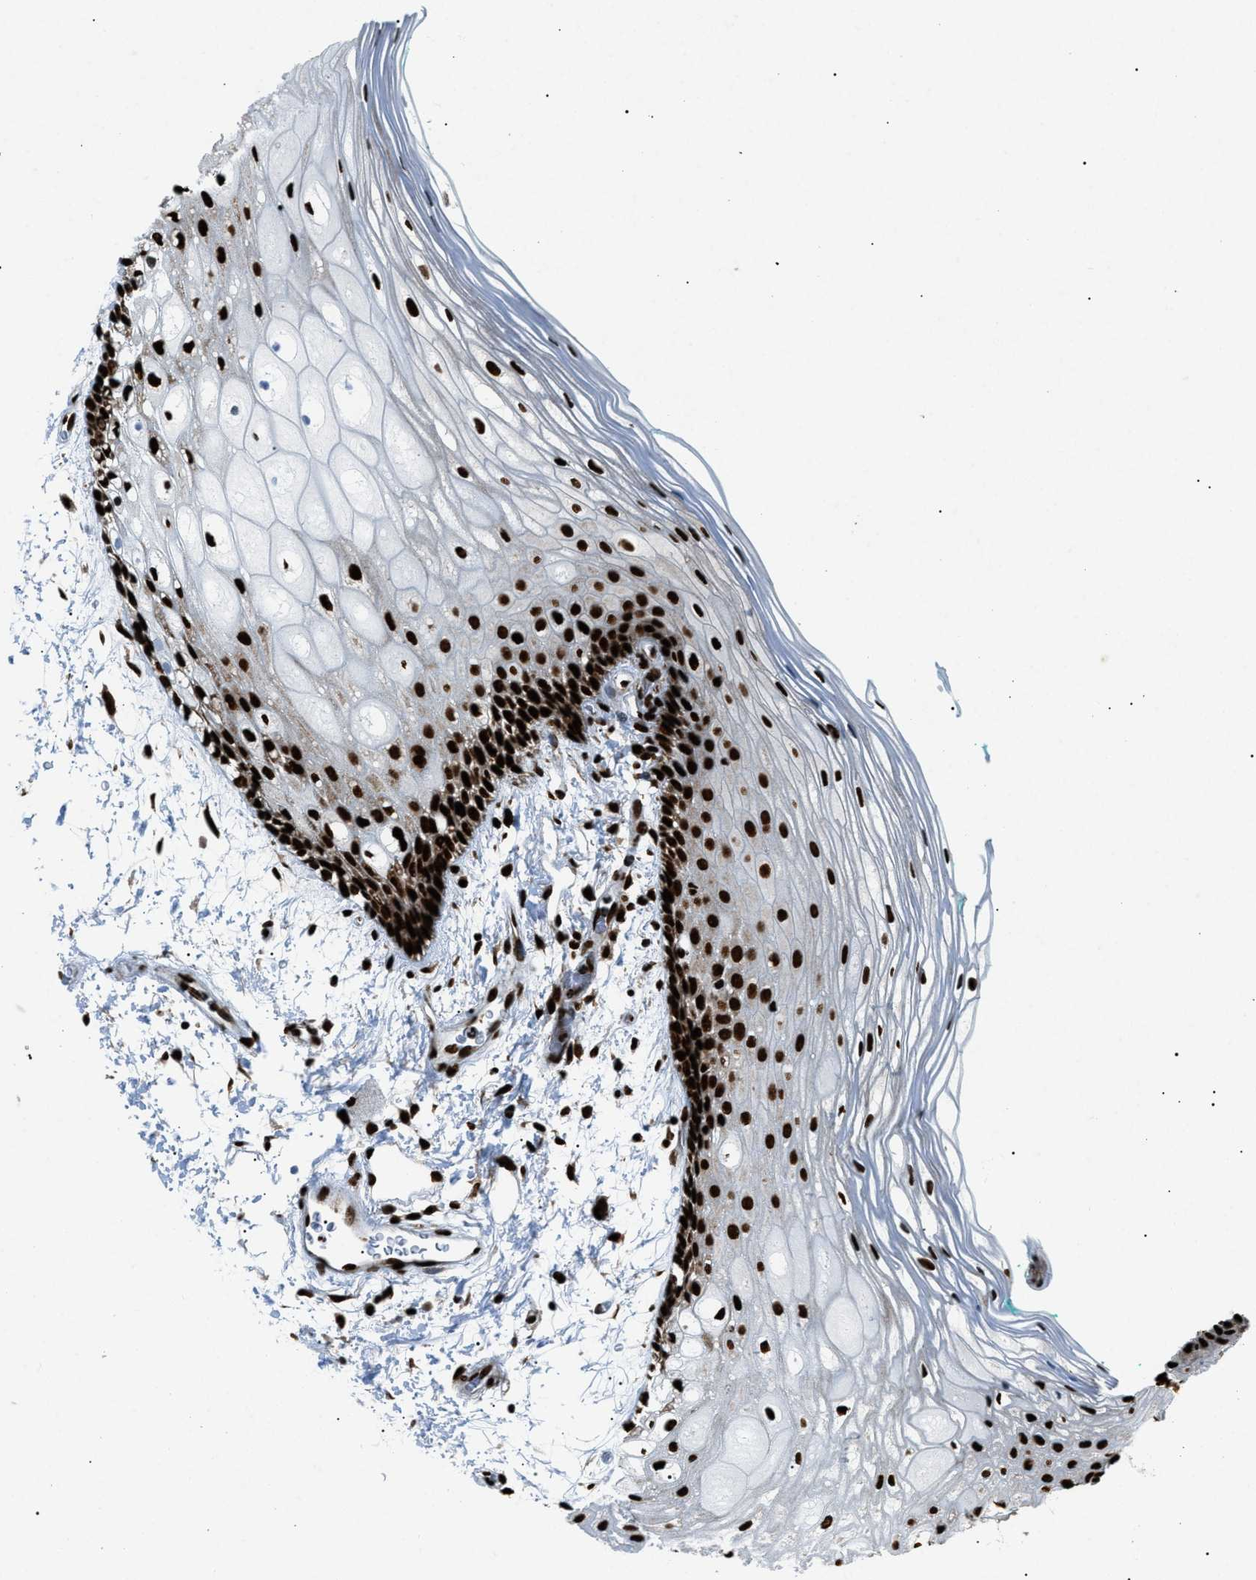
{"staining": {"intensity": "strong", "quantity": ">75%", "location": "nuclear"}, "tissue": "oral mucosa", "cell_type": "Squamous epithelial cells", "image_type": "normal", "snomed": [{"axis": "morphology", "description": "Normal tissue, NOS"}, {"axis": "topography", "description": "Skeletal muscle"}, {"axis": "topography", "description": "Oral tissue"}, {"axis": "topography", "description": "Peripheral nerve tissue"}], "caption": "Immunohistochemistry (IHC) staining of normal oral mucosa, which exhibits high levels of strong nuclear staining in about >75% of squamous epithelial cells indicating strong nuclear protein staining. The staining was performed using DAB (brown) for protein detection and nuclei were counterstained in hematoxylin (blue).", "gene": "HNRNPK", "patient": {"sex": "female", "age": 84}}